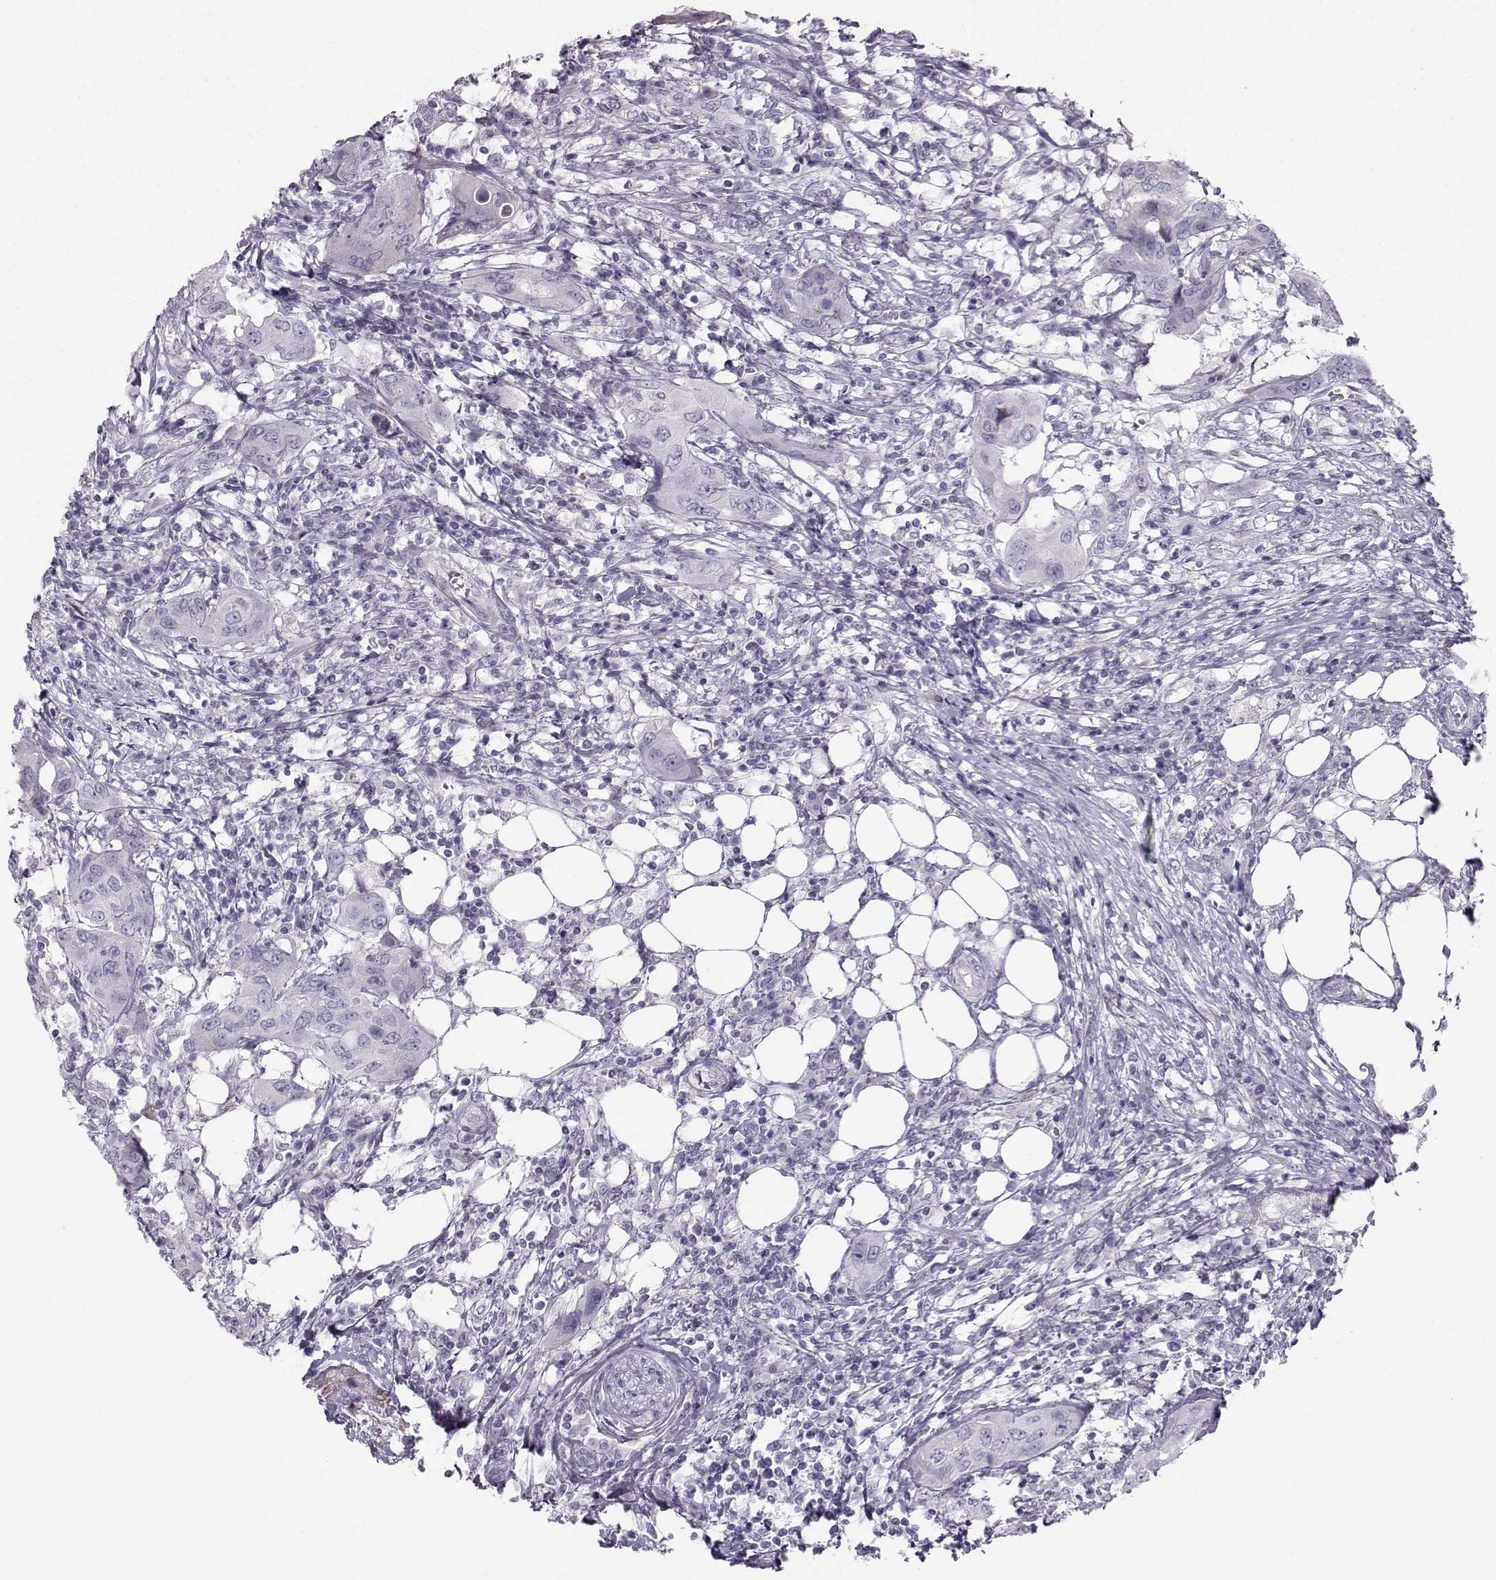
{"staining": {"intensity": "negative", "quantity": "none", "location": "none"}, "tissue": "urothelial cancer", "cell_type": "Tumor cells", "image_type": "cancer", "snomed": [{"axis": "morphology", "description": "Urothelial carcinoma, NOS"}, {"axis": "morphology", "description": "Urothelial carcinoma, High grade"}, {"axis": "topography", "description": "Urinary bladder"}], "caption": "The immunohistochemistry (IHC) image has no significant positivity in tumor cells of urothelial cancer tissue.", "gene": "CASR", "patient": {"sex": "male", "age": 63}}